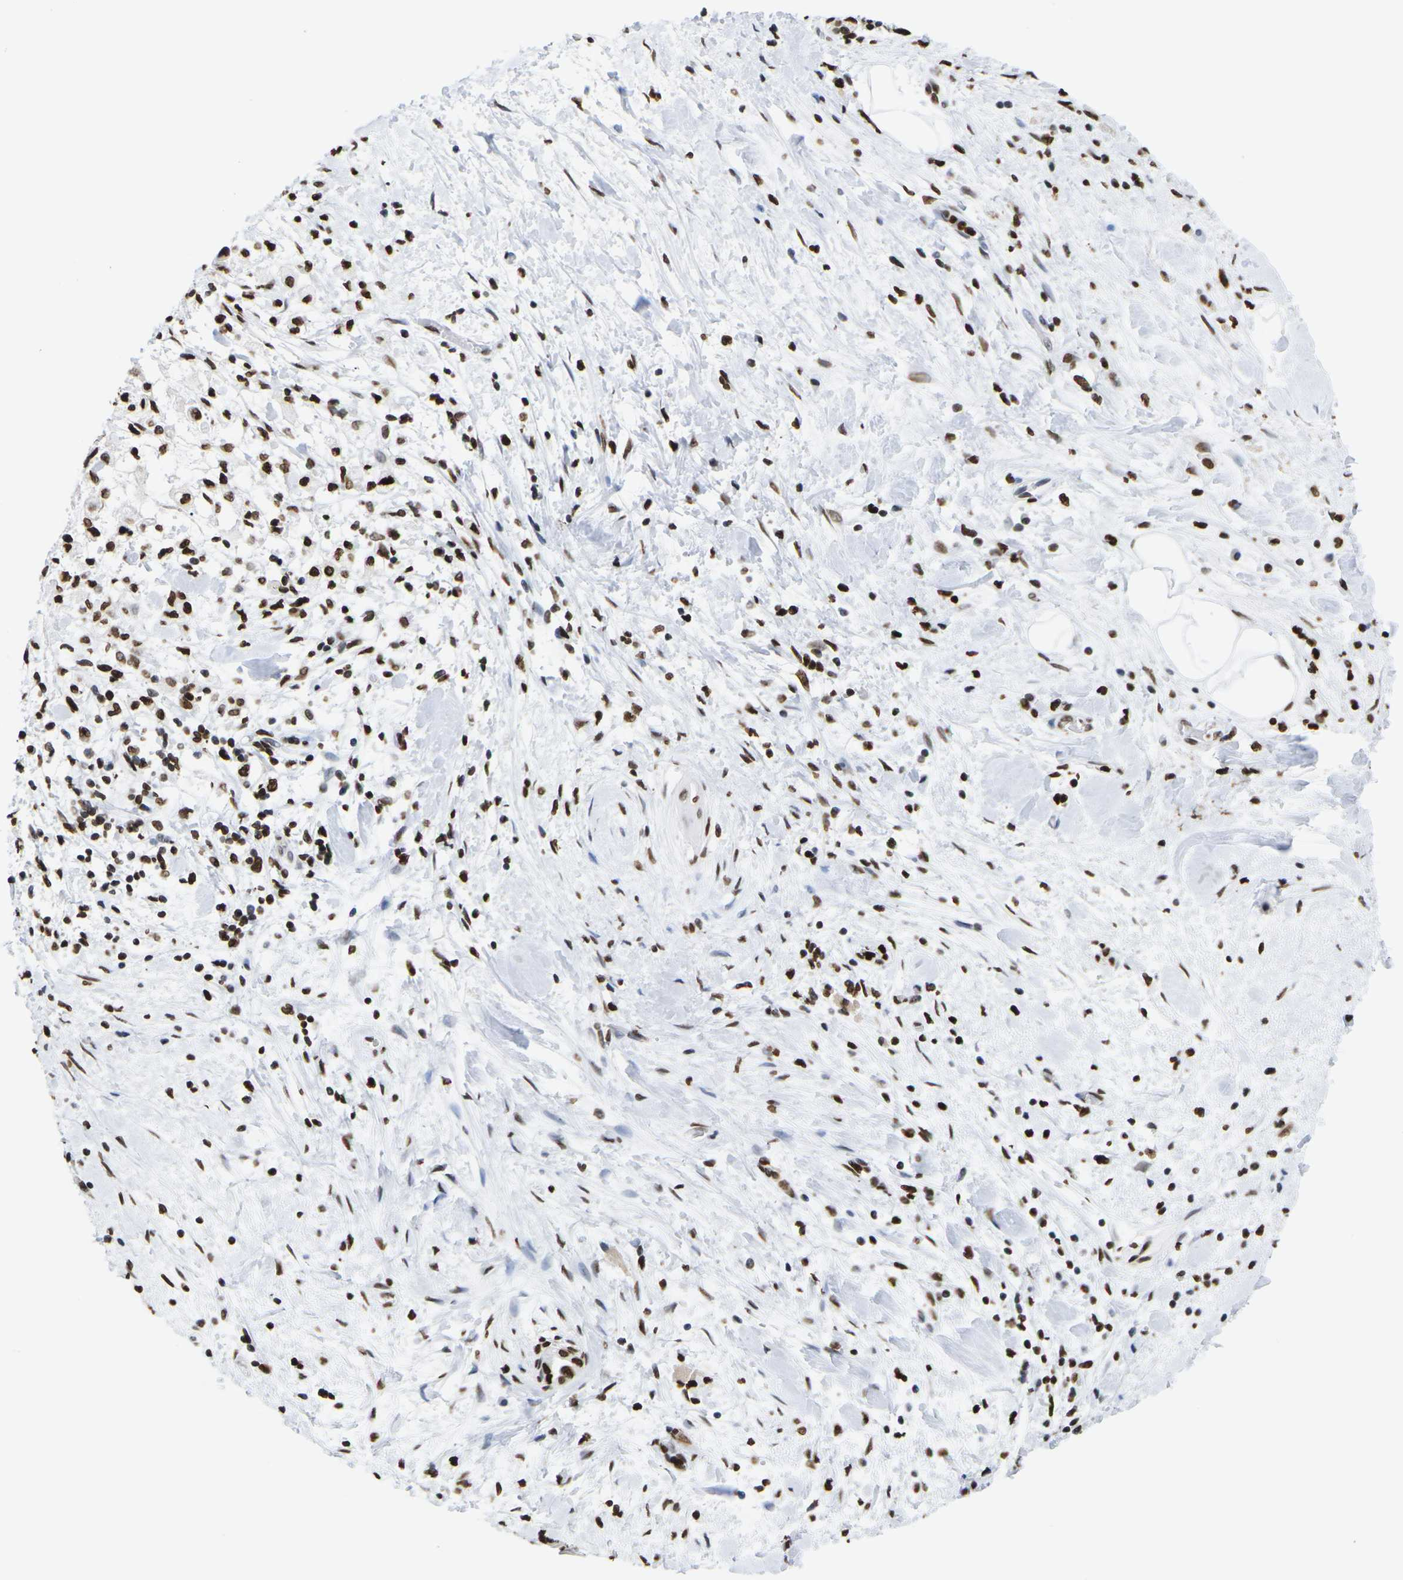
{"staining": {"intensity": "strong", "quantity": "25%-75%", "location": "nuclear"}, "tissue": "pancreatic cancer", "cell_type": "Tumor cells", "image_type": "cancer", "snomed": [{"axis": "morphology", "description": "Adenocarcinoma, NOS"}, {"axis": "topography", "description": "Pancreas"}], "caption": "Pancreatic cancer tissue shows strong nuclear positivity in about 25%-75% of tumor cells, visualized by immunohistochemistry. Ihc stains the protein in brown and the nuclei are stained blue.", "gene": "H2AC21", "patient": {"sex": "male", "age": 55}}